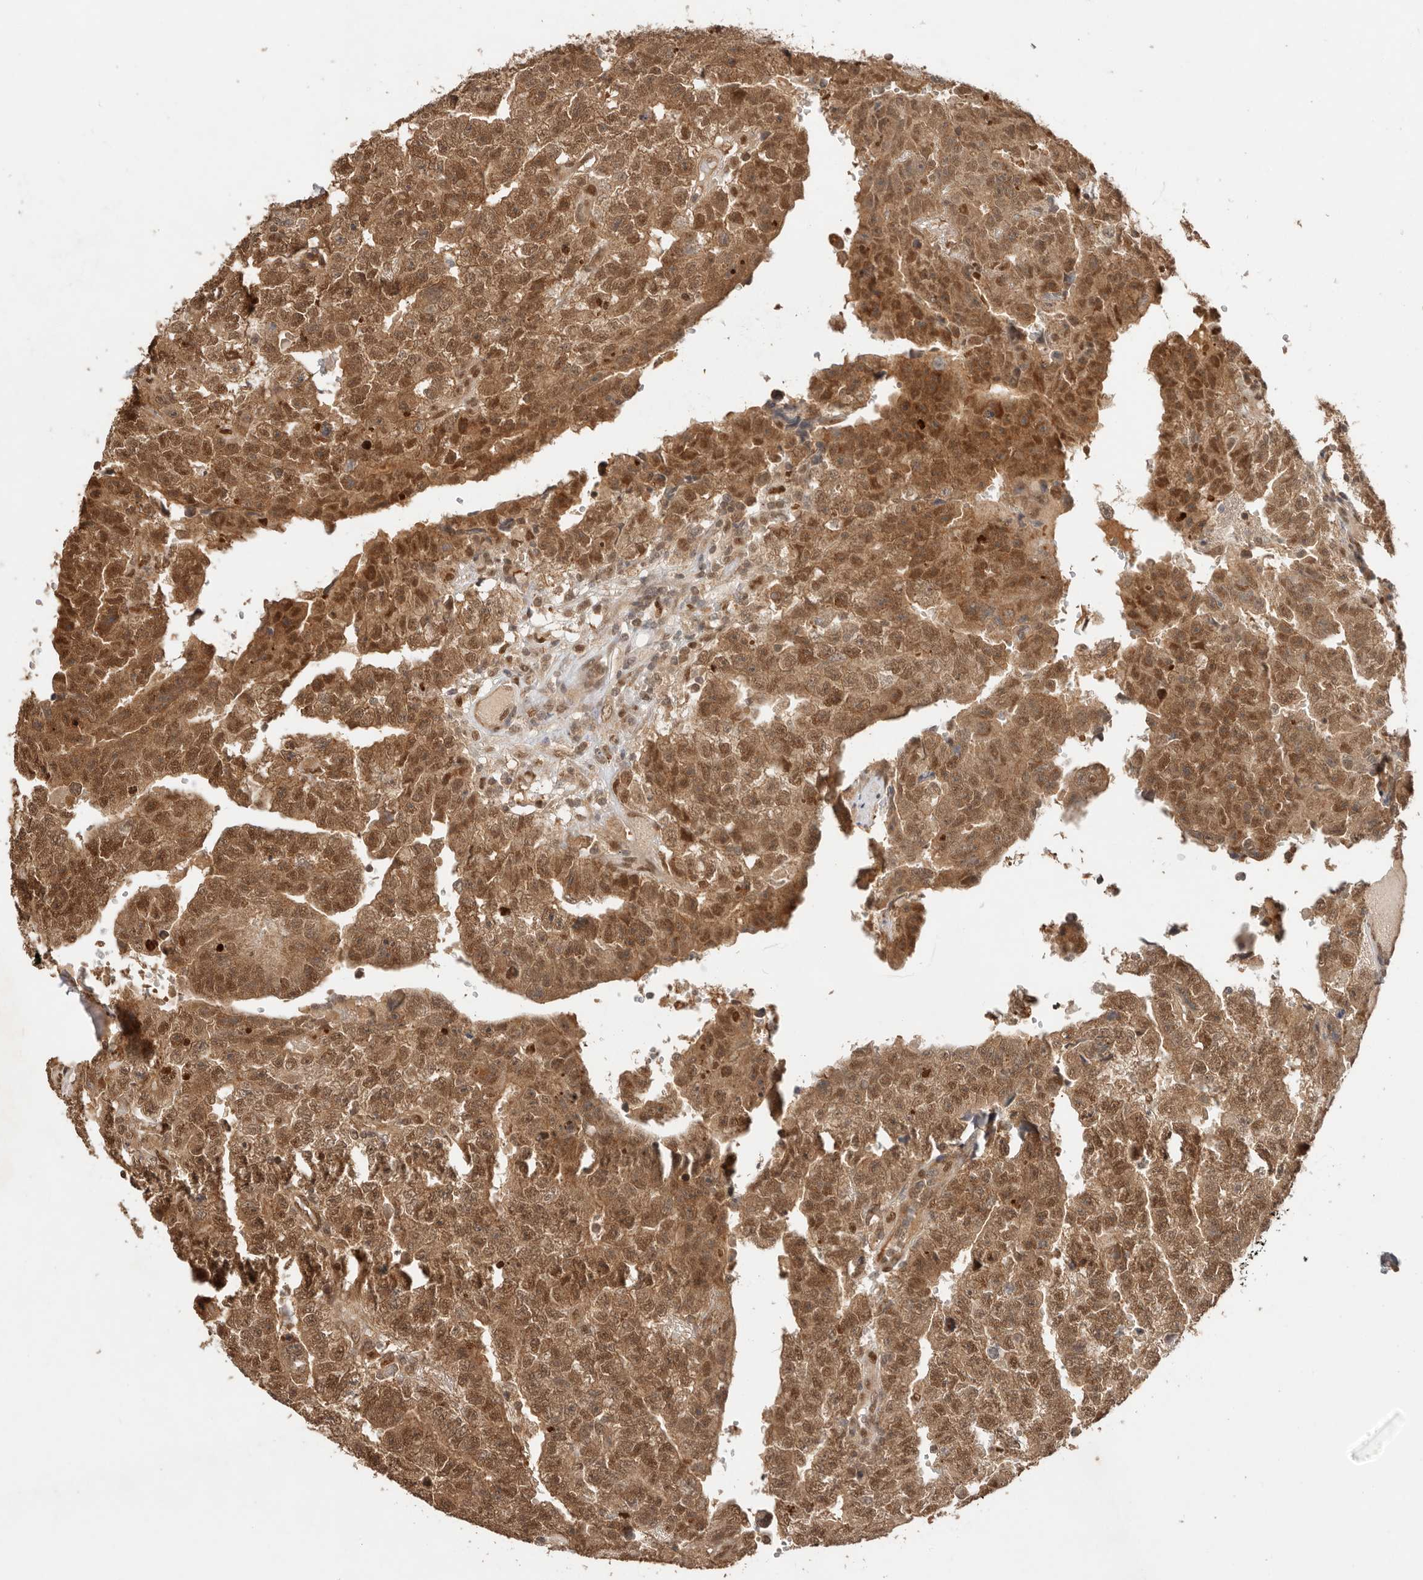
{"staining": {"intensity": "moderate", "quantity": ">75%", "location": "cytoplasmic/membranous,nuclear"}, "tissue": "testis cancer", "cell_type": "Tumor cells", "image_type": "cancer", "snomed": [{"axis": "morphology", "description": "Carcinoma, Embryonal, NOS"}, {"axis": "topography", "description": "Testis"}], "caption": "This is a micrograph of immunohistochemistry staining of testis cancer, which shows moderate staining in the cytoplasmic/membranous and nuclear of tumor cells.", "gene": "PSMA5", "patient": {"sex": "male", "age": 25}}